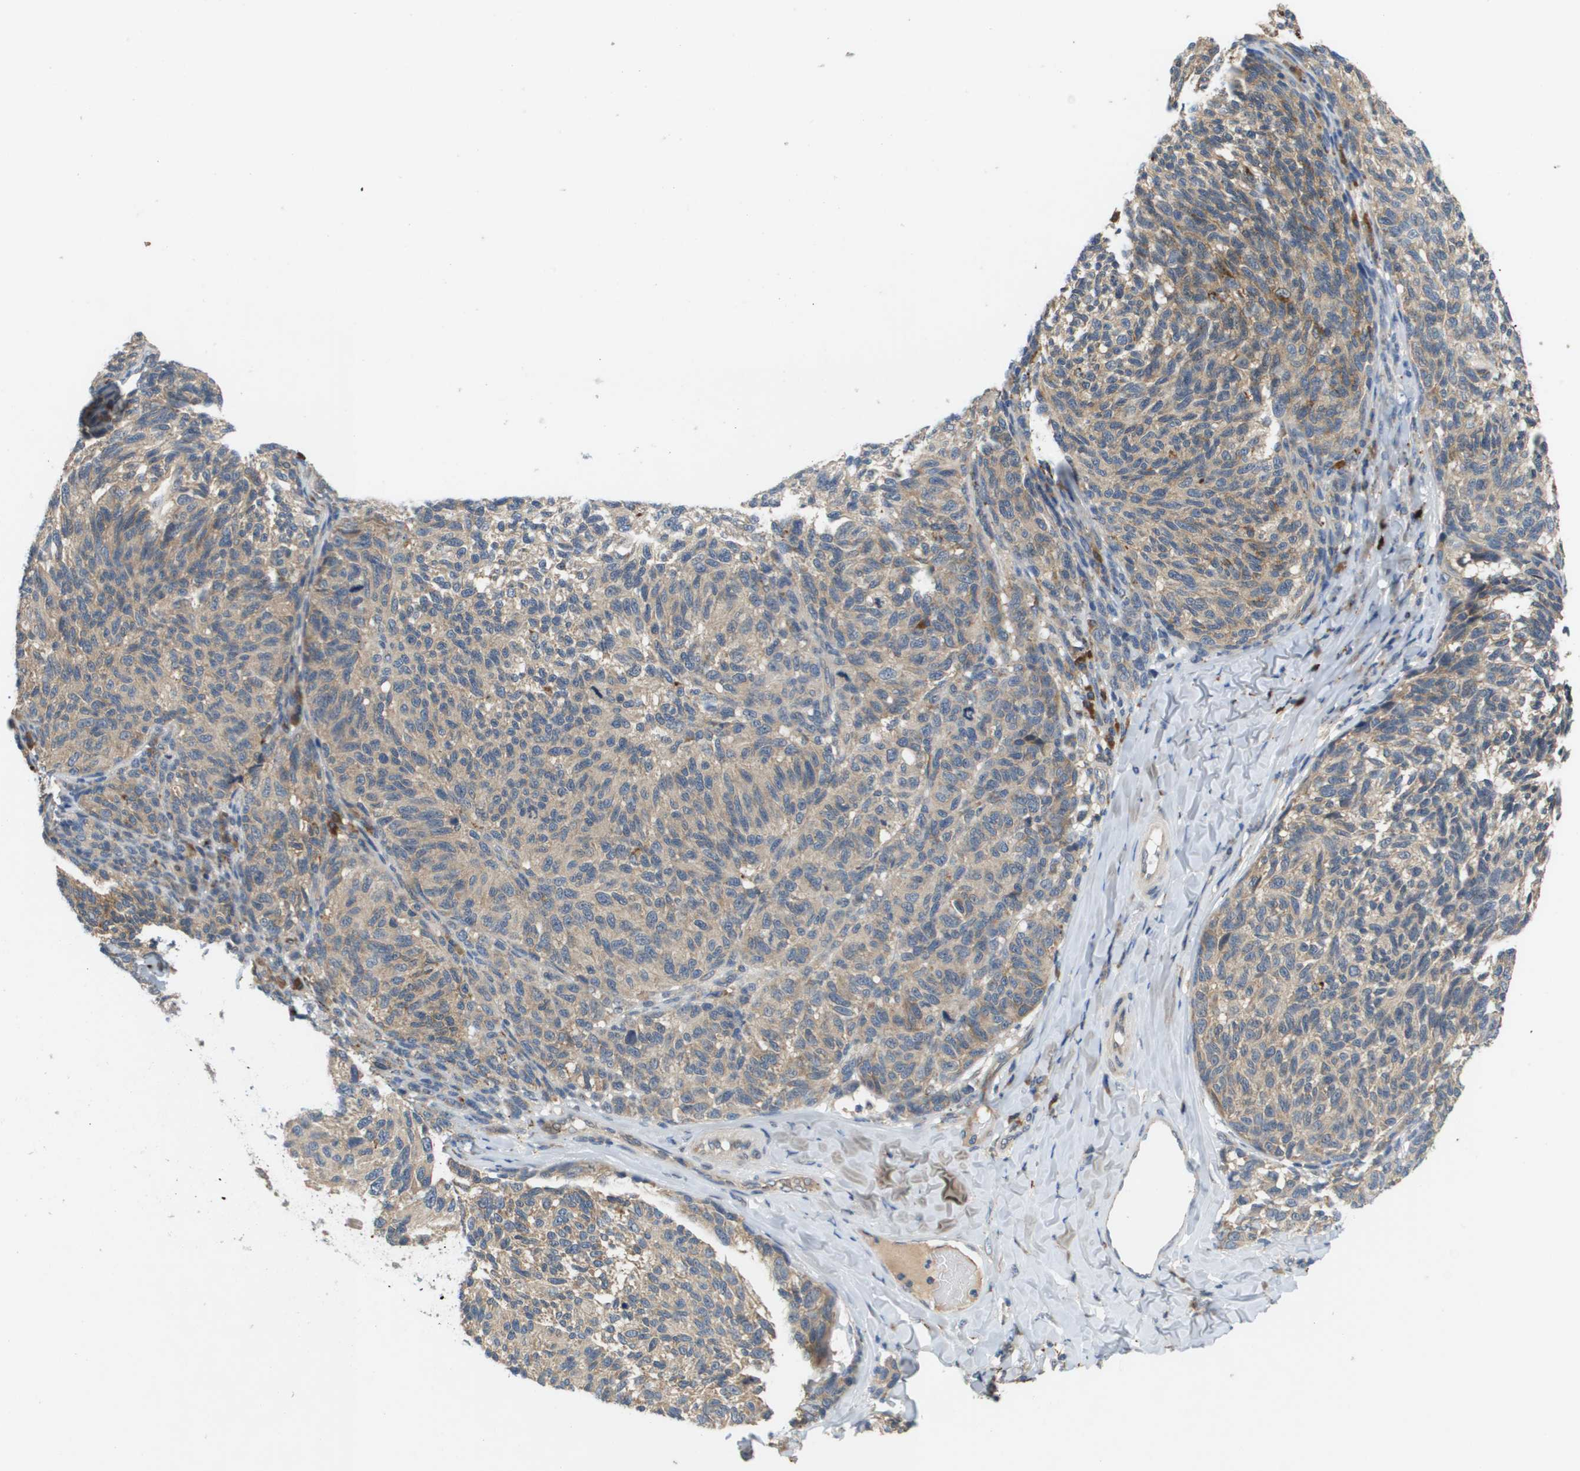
{"staining": {"intensity": "weak", "quantity": ">75%", "location": "cytoplasmic/membranous"}, "tissue": "melanoma", "cell_type": "Tumor cells", "image_type": "cancer", "snomed": [{"axis": "morphology", "description": "Malignant melanoma, NOS"}, {"axis": "topography", "description": "Skin"}], "caption": "A brown stain highlights weak cytoplasmic/membranous expression of a protein in human malignant melanoma tumor cells.", "gene": "SLC25A20", "patient": {"sex": "female", "age": 73}}